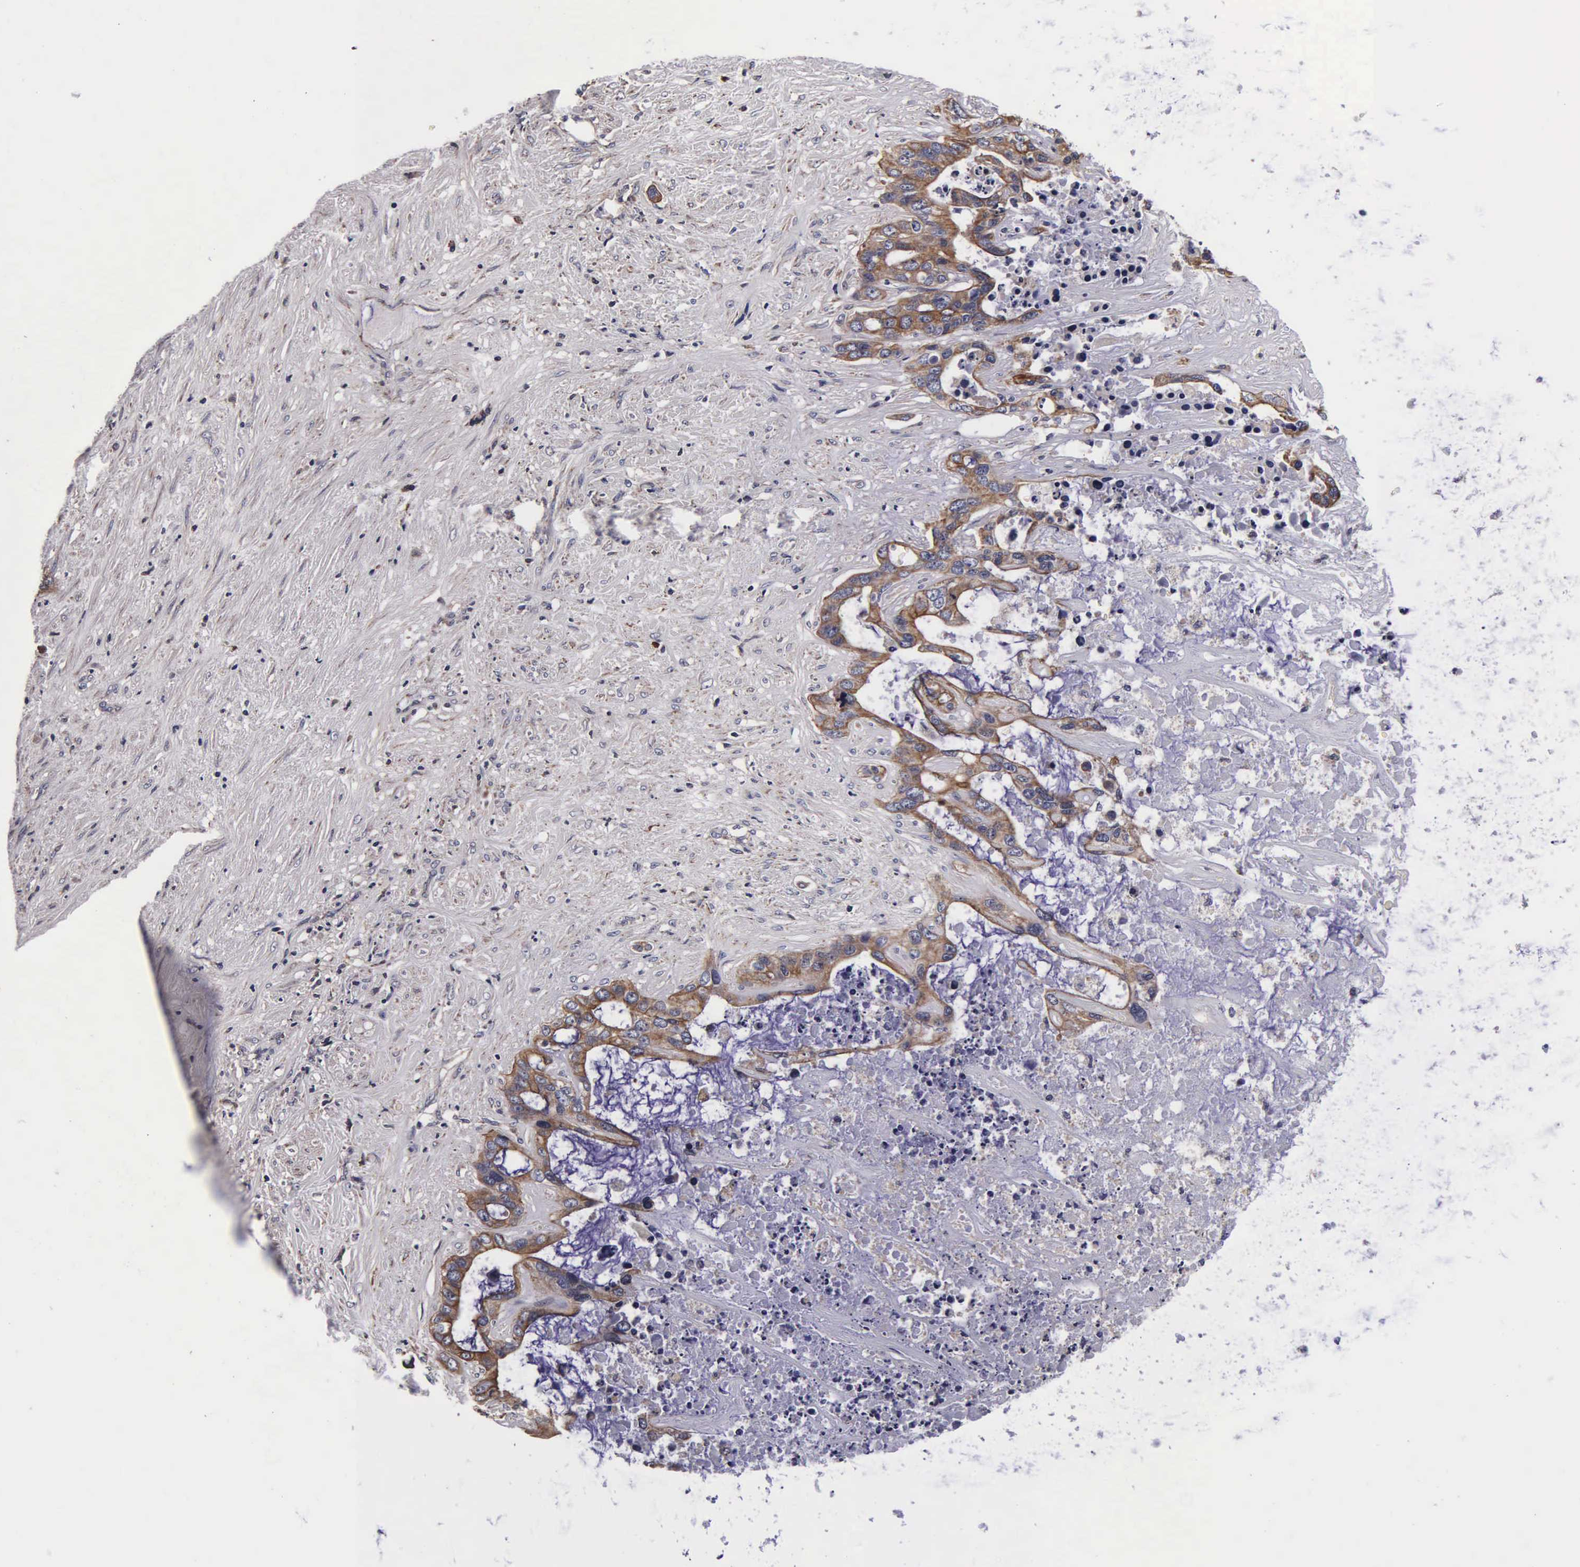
{"staining": {"intensity": "moderate", "quantity": ">75%", "location": "cytoplasmic/membranous"}, "tissue": "liver cancer", "cell_type": "Tumor cells", "image_type": "cancer", "snomed": [{"axis": "morphology", "description": "Cholangiocarcinoma"}, {"axis": "topography", "description": "Liver"}], "caption": "This image shows liver cancer (cholangiocarcinoma) stained with immunohistochemistry to label a protein in brown. The cytoplasmic/membranous of tumor cells show moderate positivity for the protein. Nuclei are counter-stained blue.", "gene": "PSMA3", "patient": {"sex": "female", "age": 65}}